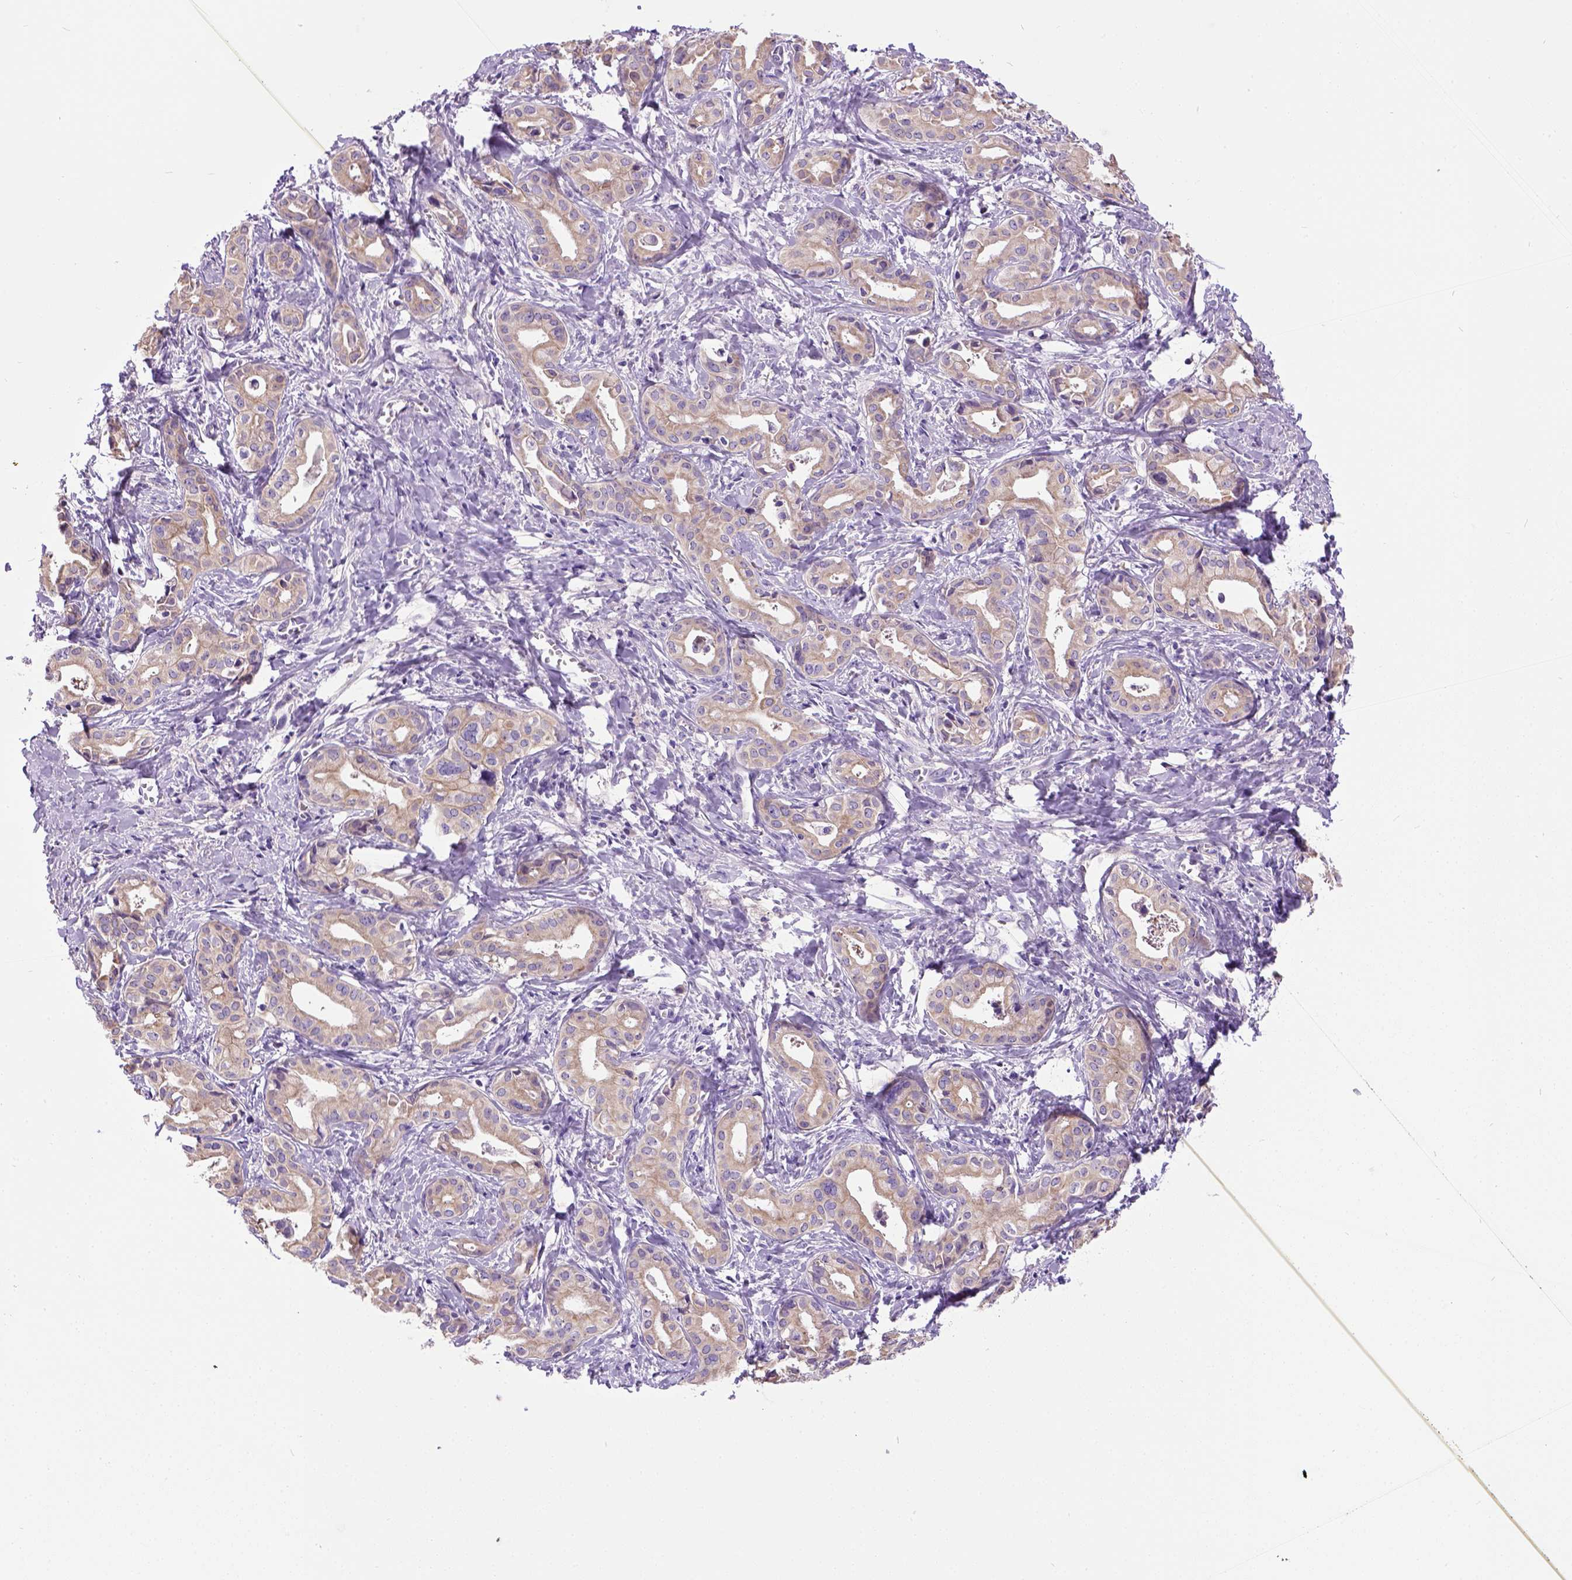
{"staining": {"intensity": "weak", "quantity": ">75%", "location": "cytoplasmic/membranous"}, "tissue": "liver cancer", "cell_type": "Tumor cells", "image_type": "cancer", "snomed": [{"axis": "morphology", "description": "Cholangiocarcinoma"}, {"axis": "topography", "description": "Liver"}], "caption": "An IHC photomicrograph of neoplastic tissue is shown. Protein staining in brown shows weak cytoplasmic/membranous positivity in liver cholangiocarcinoma within tumor cells. The staining is performed using DAB (3,3'-diaminobenzidine) brown chromogen to label protein expression. The nuclei are counter-stained blue using hematoxylin.", "gene": "NEK5", "patient": {"sex": "female", "age": 65}}